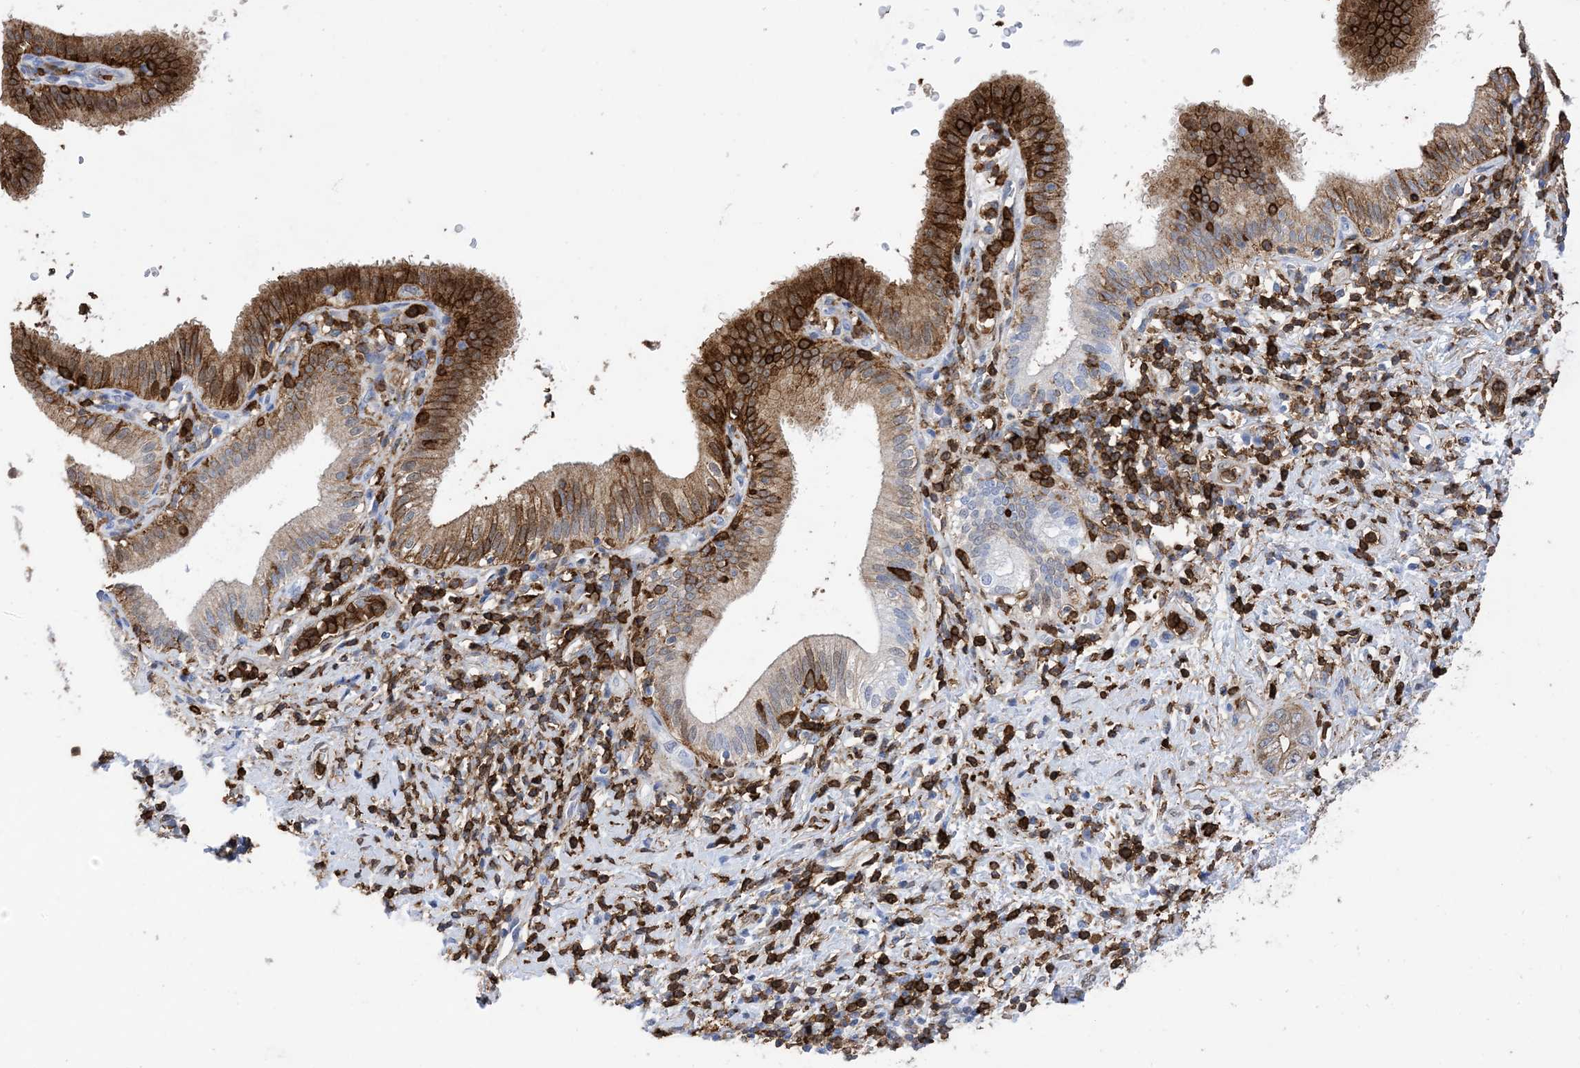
{"staining": {"intensity": "moderate", "quantity": "25%-75%", "location": "cytoplasmic/membranous"}, "tissue": "pancreatic cancer", "cell_type": "Tumor cells", "image_type": "cancer", "snomed": [{"axis": "morphology", "description": "Adenocarcinoma, NOS"}, {"axis": "topography", "description": "Pancreas"}], "caption": "Approximately 25%-75% of tumor cells in human pancreatic cancer (adenocarcinoma) reveal moderate cytoplasmic/membranous protein expression as visualized by brown immunohistochemical staining.", "gene": "ANXA1", "patient": {"sex": "female", "age": 73}}